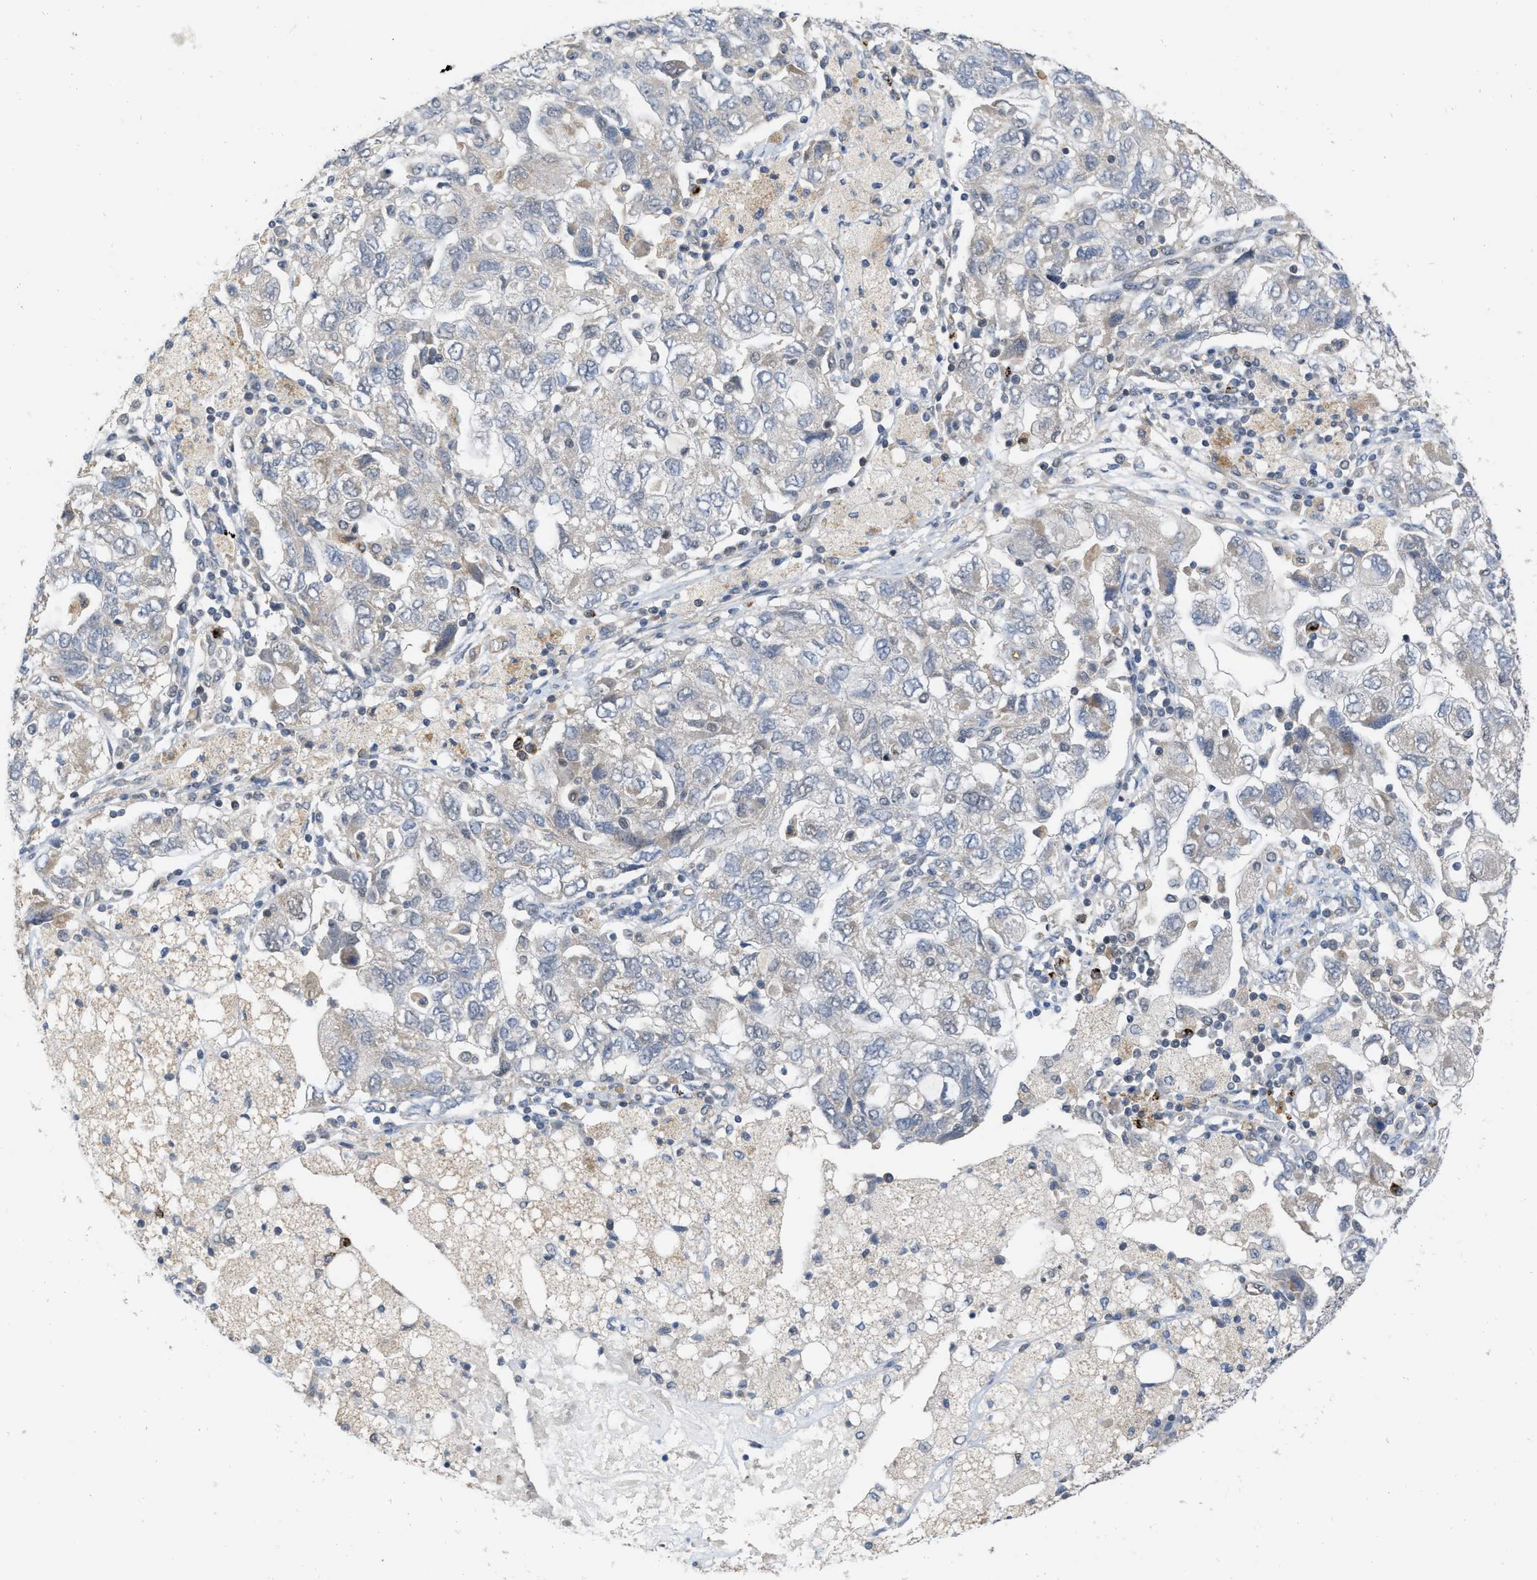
{"staining": {"intensity": "negative", "quantity": "none", "location": "none"}, "tissue": "ovarian cancer", "cell_type": "Tumor cells", "image_type": "cancer", "snomed": [{"axis": "morphology", "description": "Carcinoma, NOS"}, {"axis": "morphology", "description": "Cystadenocarcinoma, serous, NOS"}, {"axis": "topography", "description": "Ovary"}], "caption": "Tumor cells are negative for protein expression in human ovarian cancer (carcinoma). (DAB immunohistochemistry (IHC), high magnification).", "gene": "NAPEPLD", "patient": {"sex": "female", "age": 69}}